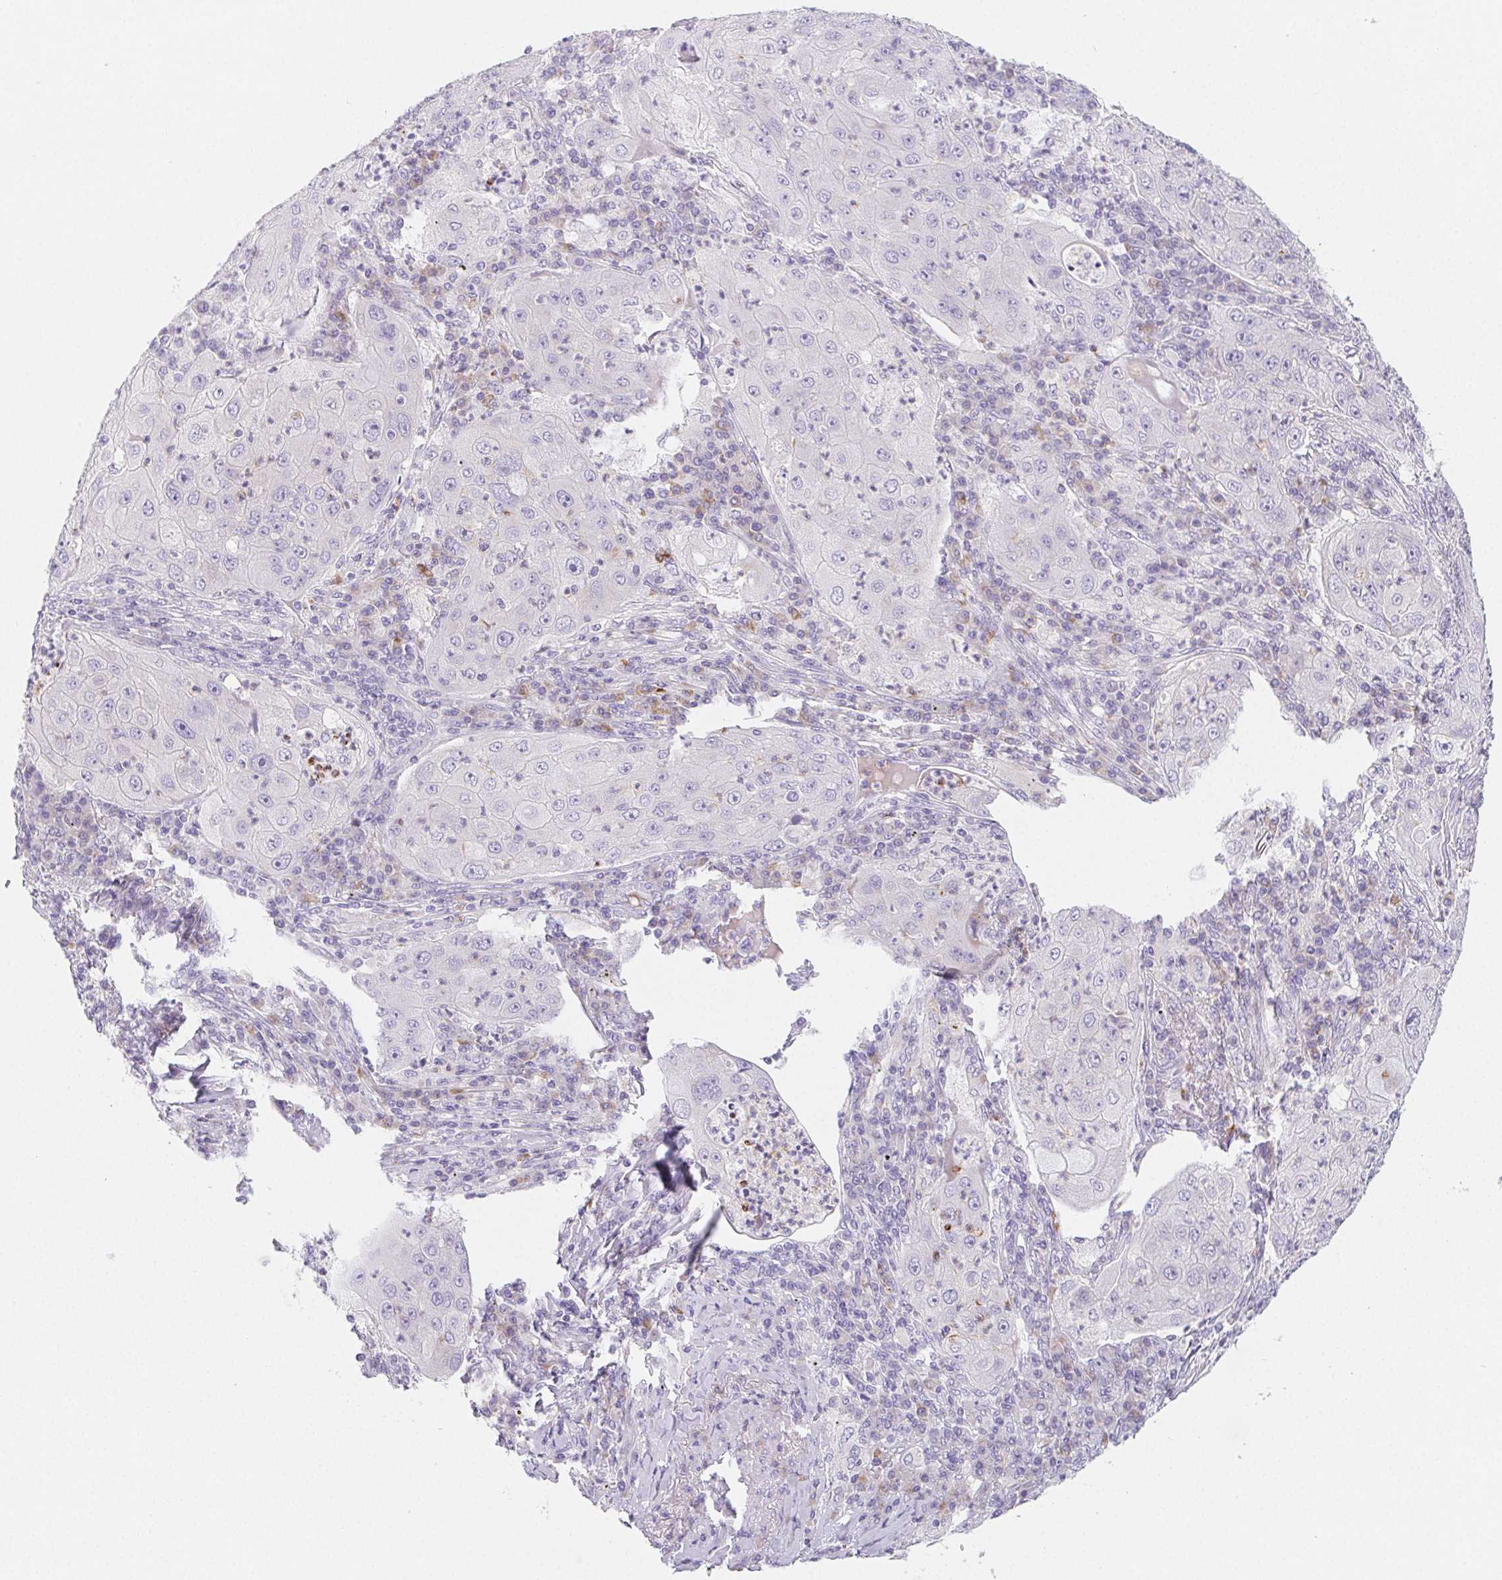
{"staining": {"intensity": "negative", "quantity": "none", "location": "none"}, "tissue": "lung cancer", "cell_type": "Tumor cells", "image_type": "cancer", "snomed": [{"axis": "morphology", "description": "Squamous cell carcinoma, NOS"}, {"axis": "topography", "description": "Lung"}], "caption": "Tumor cells show no significant protein expression in squamous cell carcinoma (lung).", "gene": "ITIH2", "patient": {"sex": "female", "age": 59}}